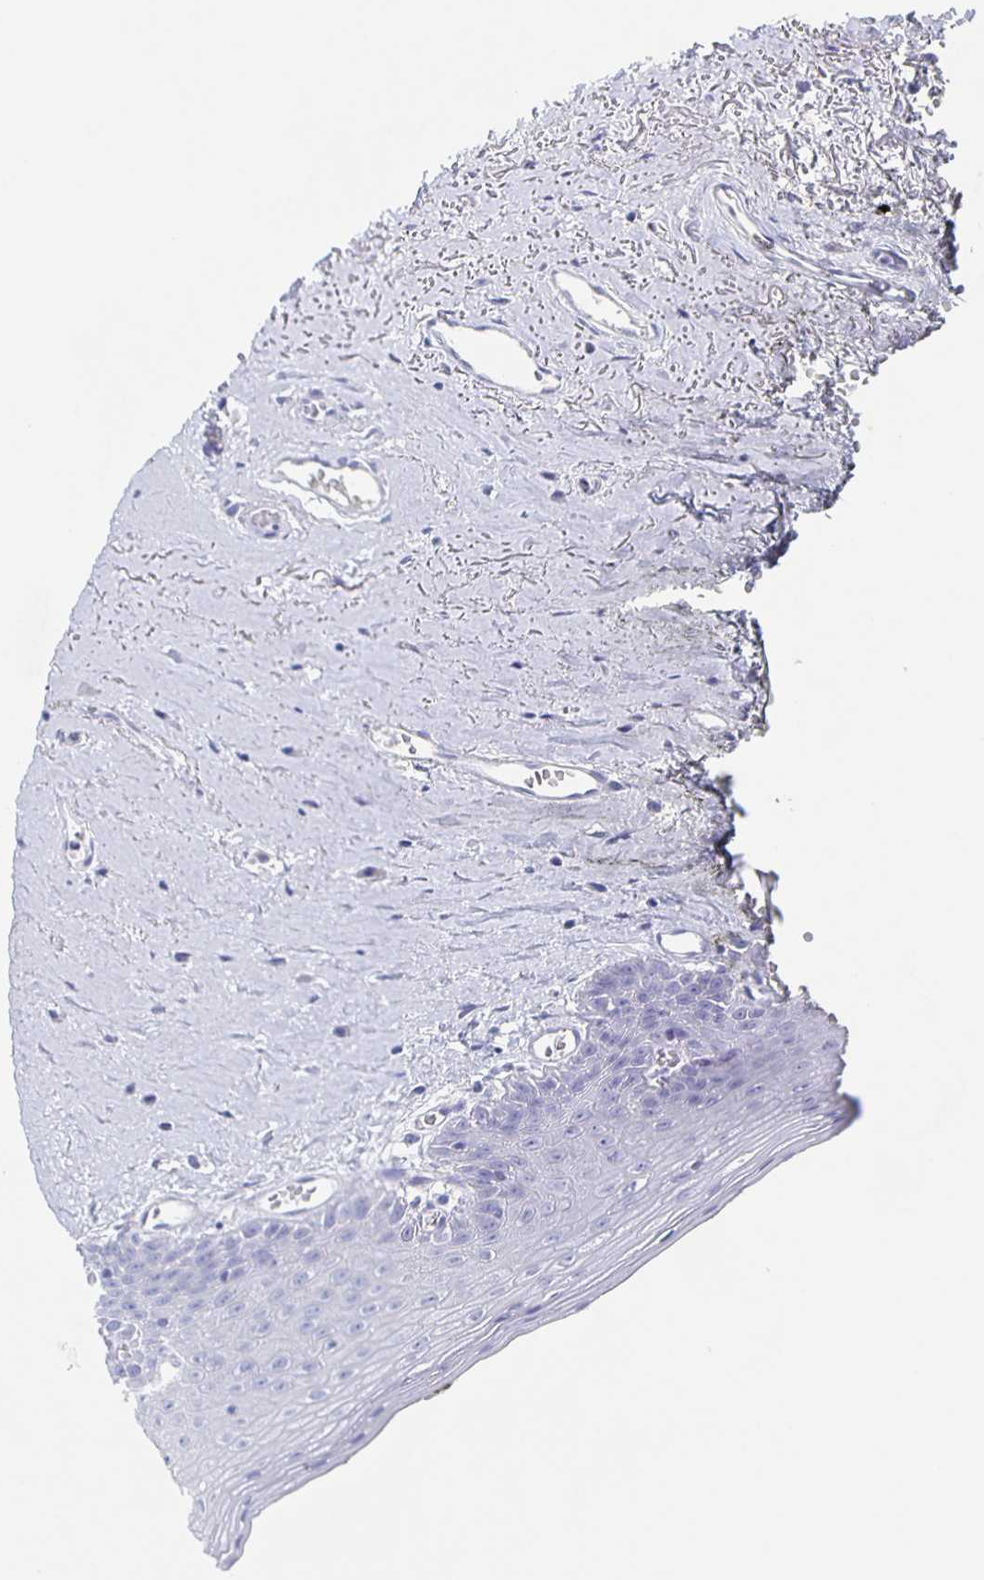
{"staining": {"intensity": "negative", "quantity": "none", "location": "none"}, "tissue": "oral mucosa", "cell_type": "Squamous epithelial cells", "image_type": "normal", "snomed": [{"axis": "morphology", "description": "Normal tissue, NOS"}, {"axis": "morphology", "description": "Squamous cell carcinoma, NOS"}, {"axis": "topography", "description": "Oral tissue"}, {"axis": "topography", "description": "Peripheral nerve tissue"}, {"axis": "topography", "description": "Head-Neck"}], "caption": "Squamous epithelial cells show no significant protein staining in unremarkable oral mucosa. (DAB IHC with hematoxylin counter stain).", "gene": "SLC34A2", "patient": {"sex": "female", "age": 59}}